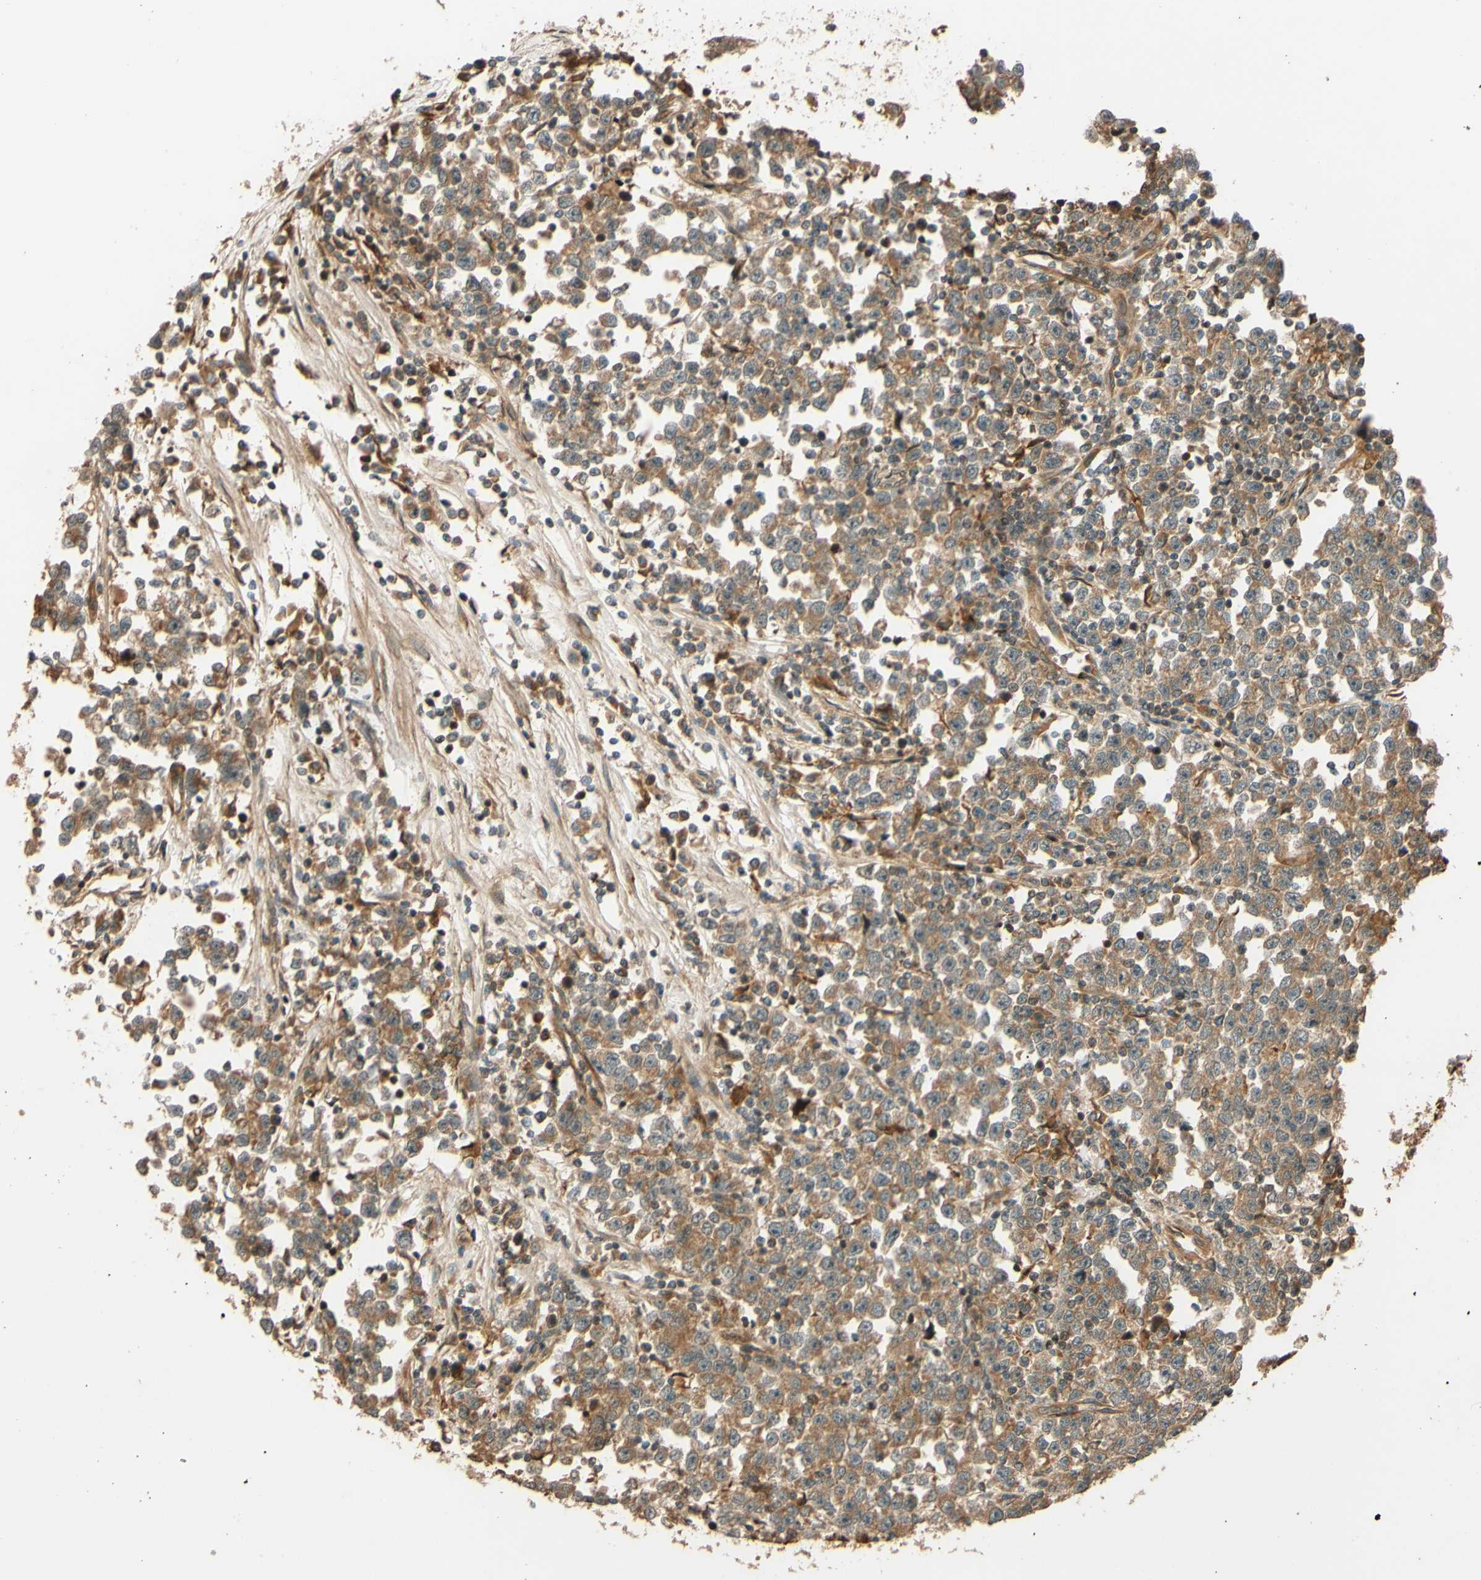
{"staining": {"intensity": "moderate", "quantity": ">75%", "location": "cytoplasmic/membranous"}, "tissue": "testis cancer", "cell_type": "Tumor cells", "image_type": "cancer", "snomed": [{"axis": "morphology", "description": "Seminoma, NOS"}, {"axis": "topography", "description": "Testis"}], "caption": "Immunohistochemical staining of testis cancer exhibits moderate cytoplasmic/membranous protein positivity in approximately >75% of tumor cells. The staining is performed using DAB brown chromogen to label protein expression. The nuclei are counter-stained blue using hematoxylin.", "gene": "RNF19A", "patient": {"sex": "male", "age": 43}}